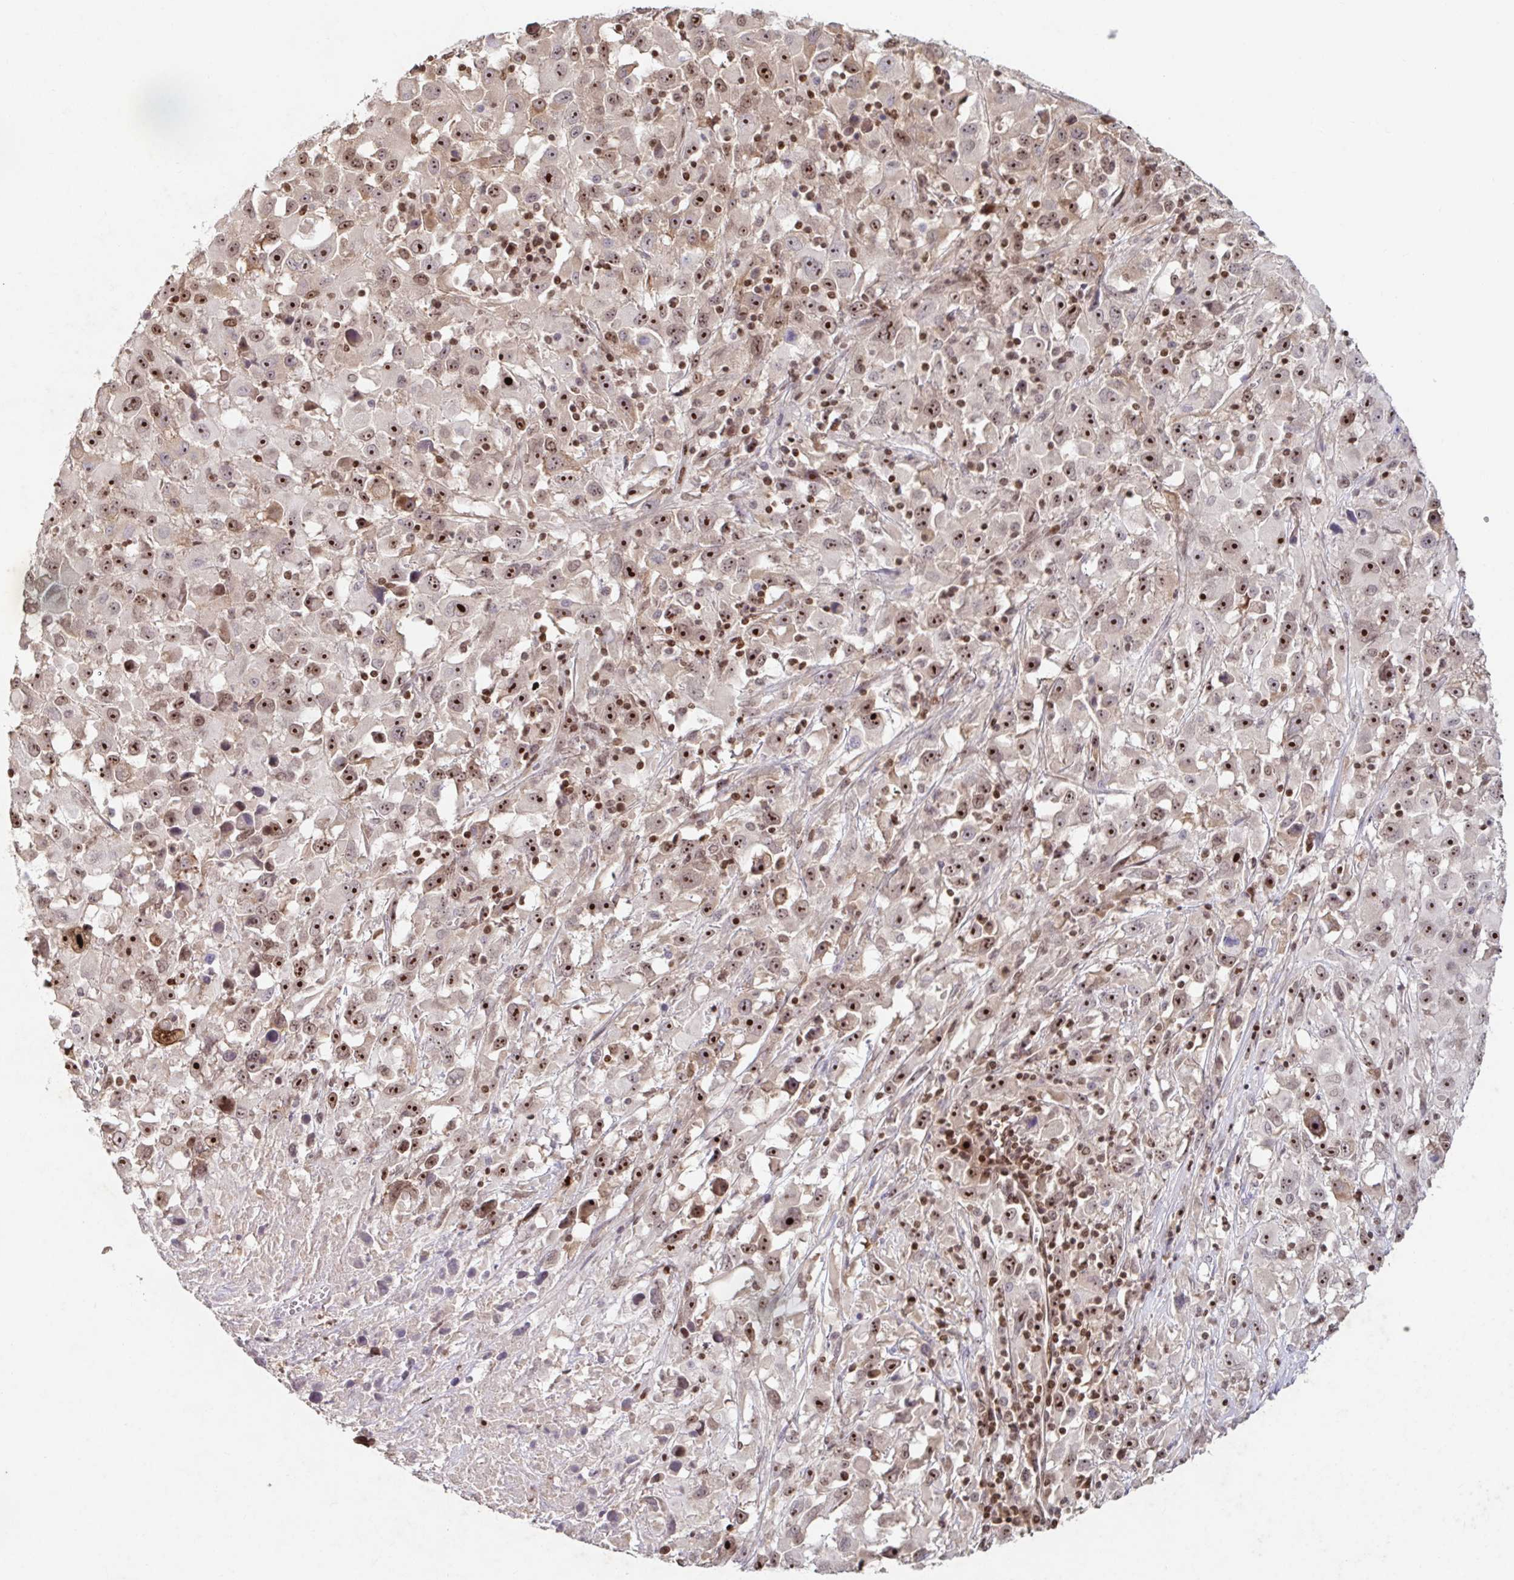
{"staining": {"intensity": "strong", "quantity": ">75%", "location": "nuclear"}, "tissue": "melanoma", "cell_type": "Tumor cells", "image_type": "cancer", "snomed": [{"axis": "morphology", "description": "Malignant melanoma, Metastatic site"}, {"axis": "topography", "description": "Soft tissue"}], "caption": "Immunohistochemical staining of malignant melanoma (metastatic site) demonstrates high levels of strong nuclear staining in about >75% of tumor cells. (IHC, brightfield microscopy, high magnification).", "gene": "C19orf53", "patient": {"sex": "male", "age": 50}}